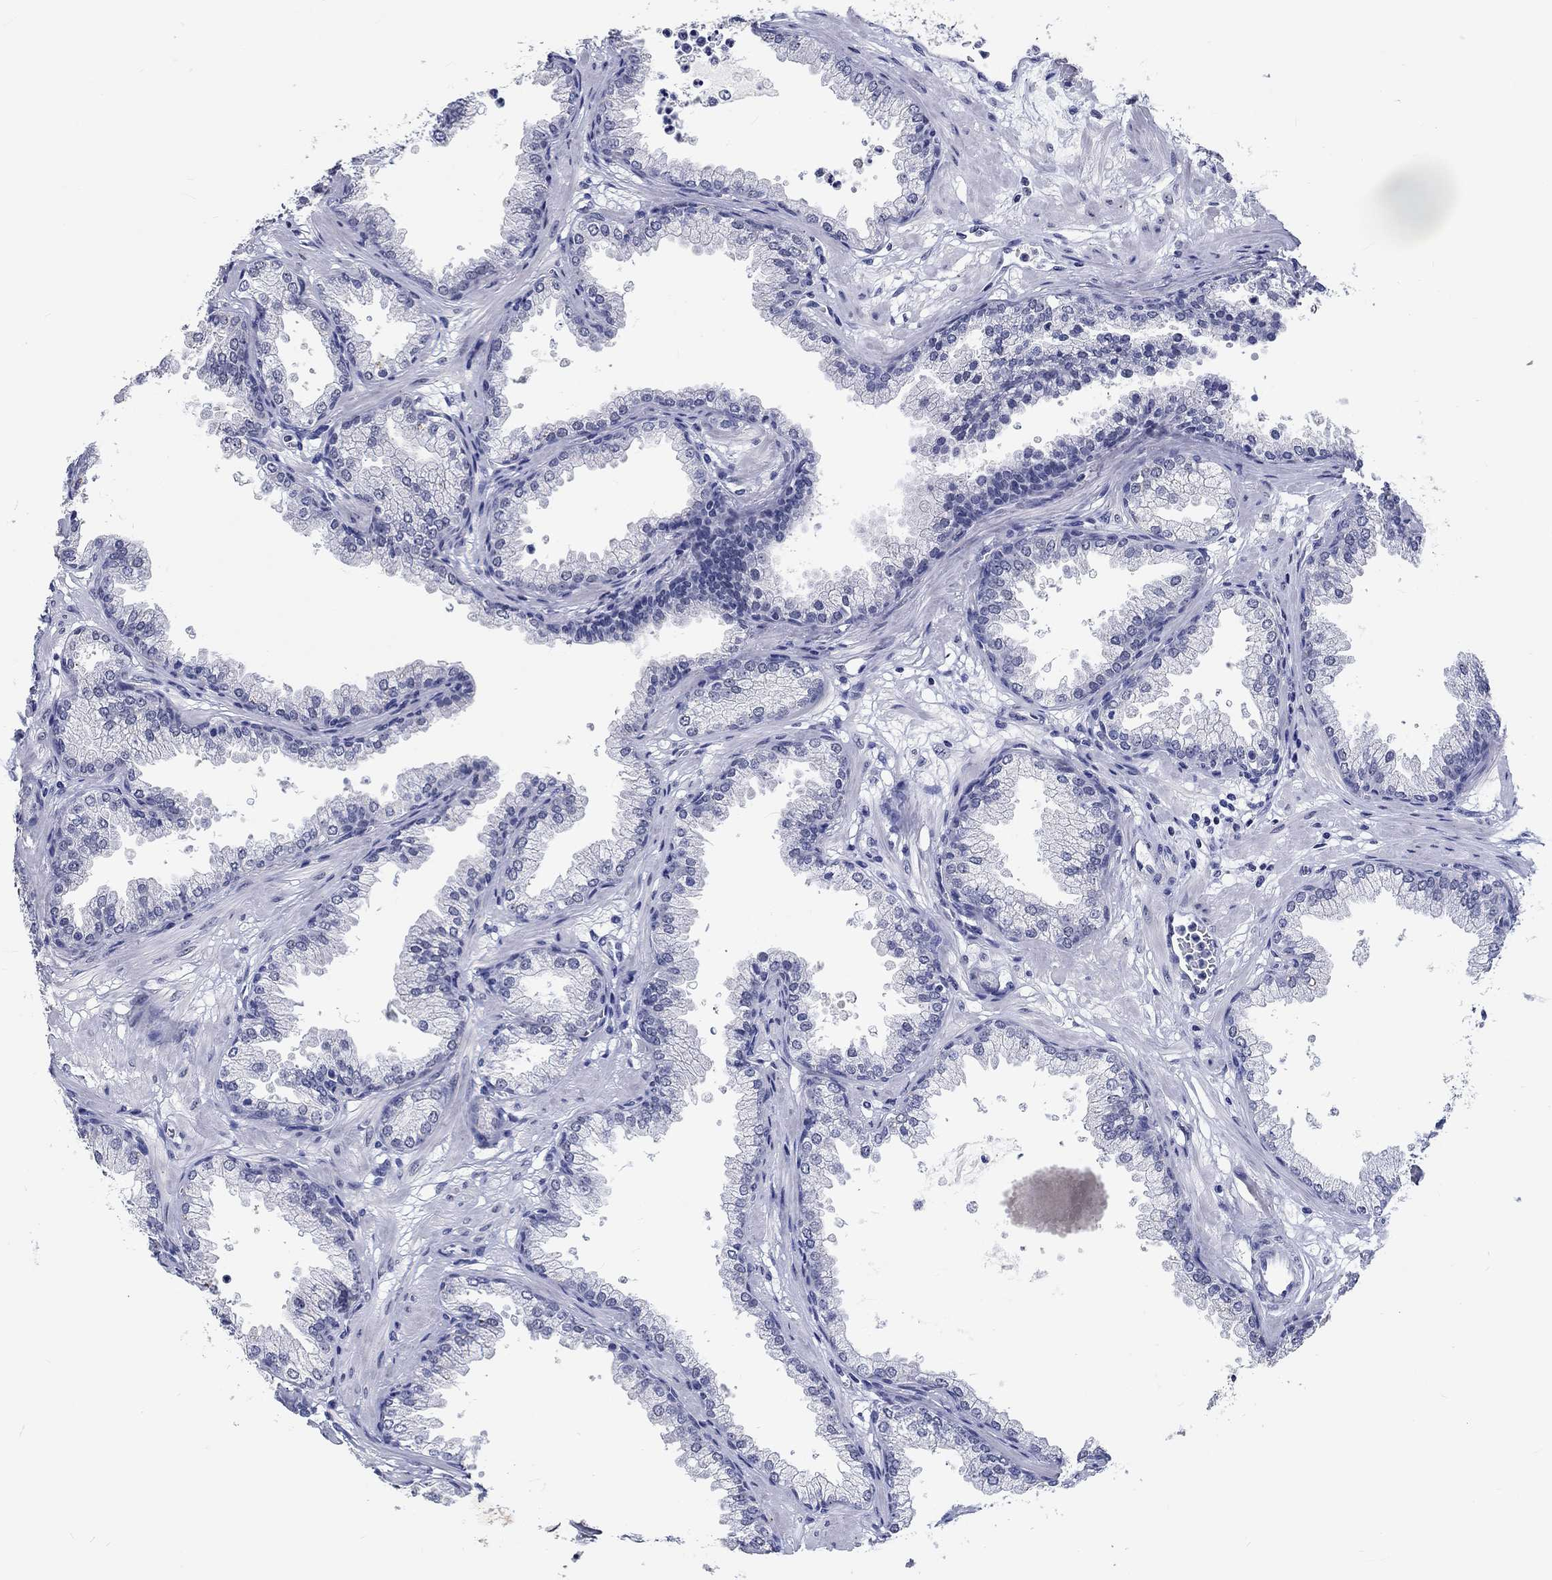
{"staining": {"intensity": "negative", "quantity": "none", "location": "none"}, "tissue": "prostate", "cell_type": "Glandular cells", "image_type": "normal", "snomed": [{"axis": "morphology", "description": "Normal tissue, NOS"}, {"axis": "topography", "description": "Prostate"}], "caption": "This is a image of immunohistochemistry (IHC) staining of normal prostate, which shows no positivity in glandular cells.", "gene": "GRIN1", "patient": {"sex": "male", "age": 37}}